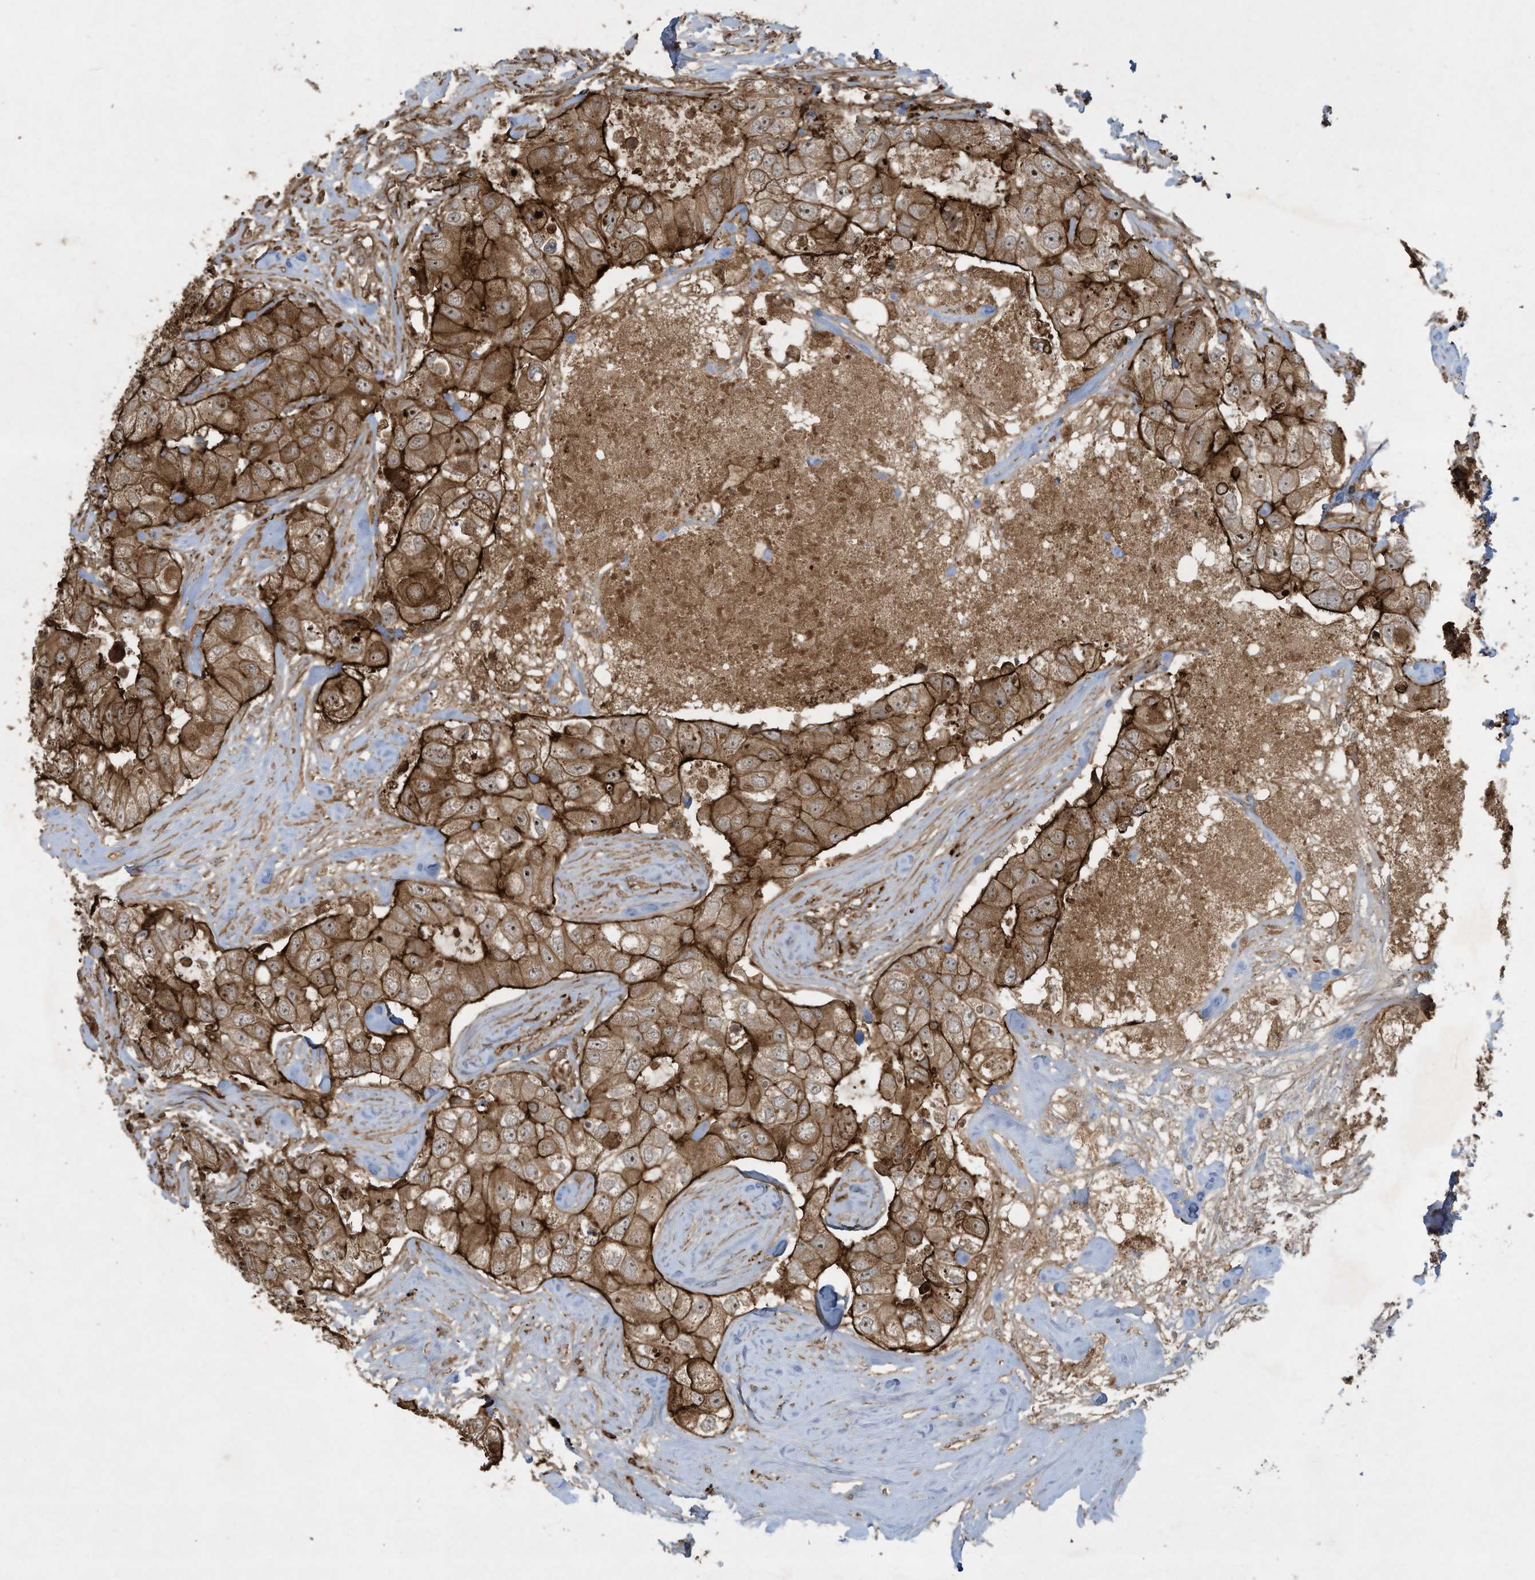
{"staining": {"intensity": "strong", "quantity": ">75%", "location": "cytoplasmic/membranous"}, "tissue": "breast cancer", "cell_type": "Tumor cells", "image_type": "cancer", "snomed": [{"axis": "morphology", "description": "Duct carcinoma"}, {"axis": "topography", "description": "Breast"}], "caption": "Immunohistochemical staining of breast cancer shows strong cytoplasmic/membranous protein staining in approximately >75% of tumor cells. The staining was performed using DAB (3,3'-diaminobenzidine) to visualize the protein expression in brown, while the nuclei were stained in blue with hematoxylin (Magnification: 20x).", "gene": "DDIT4", "patient": {"sex": "female", "age": 62}}